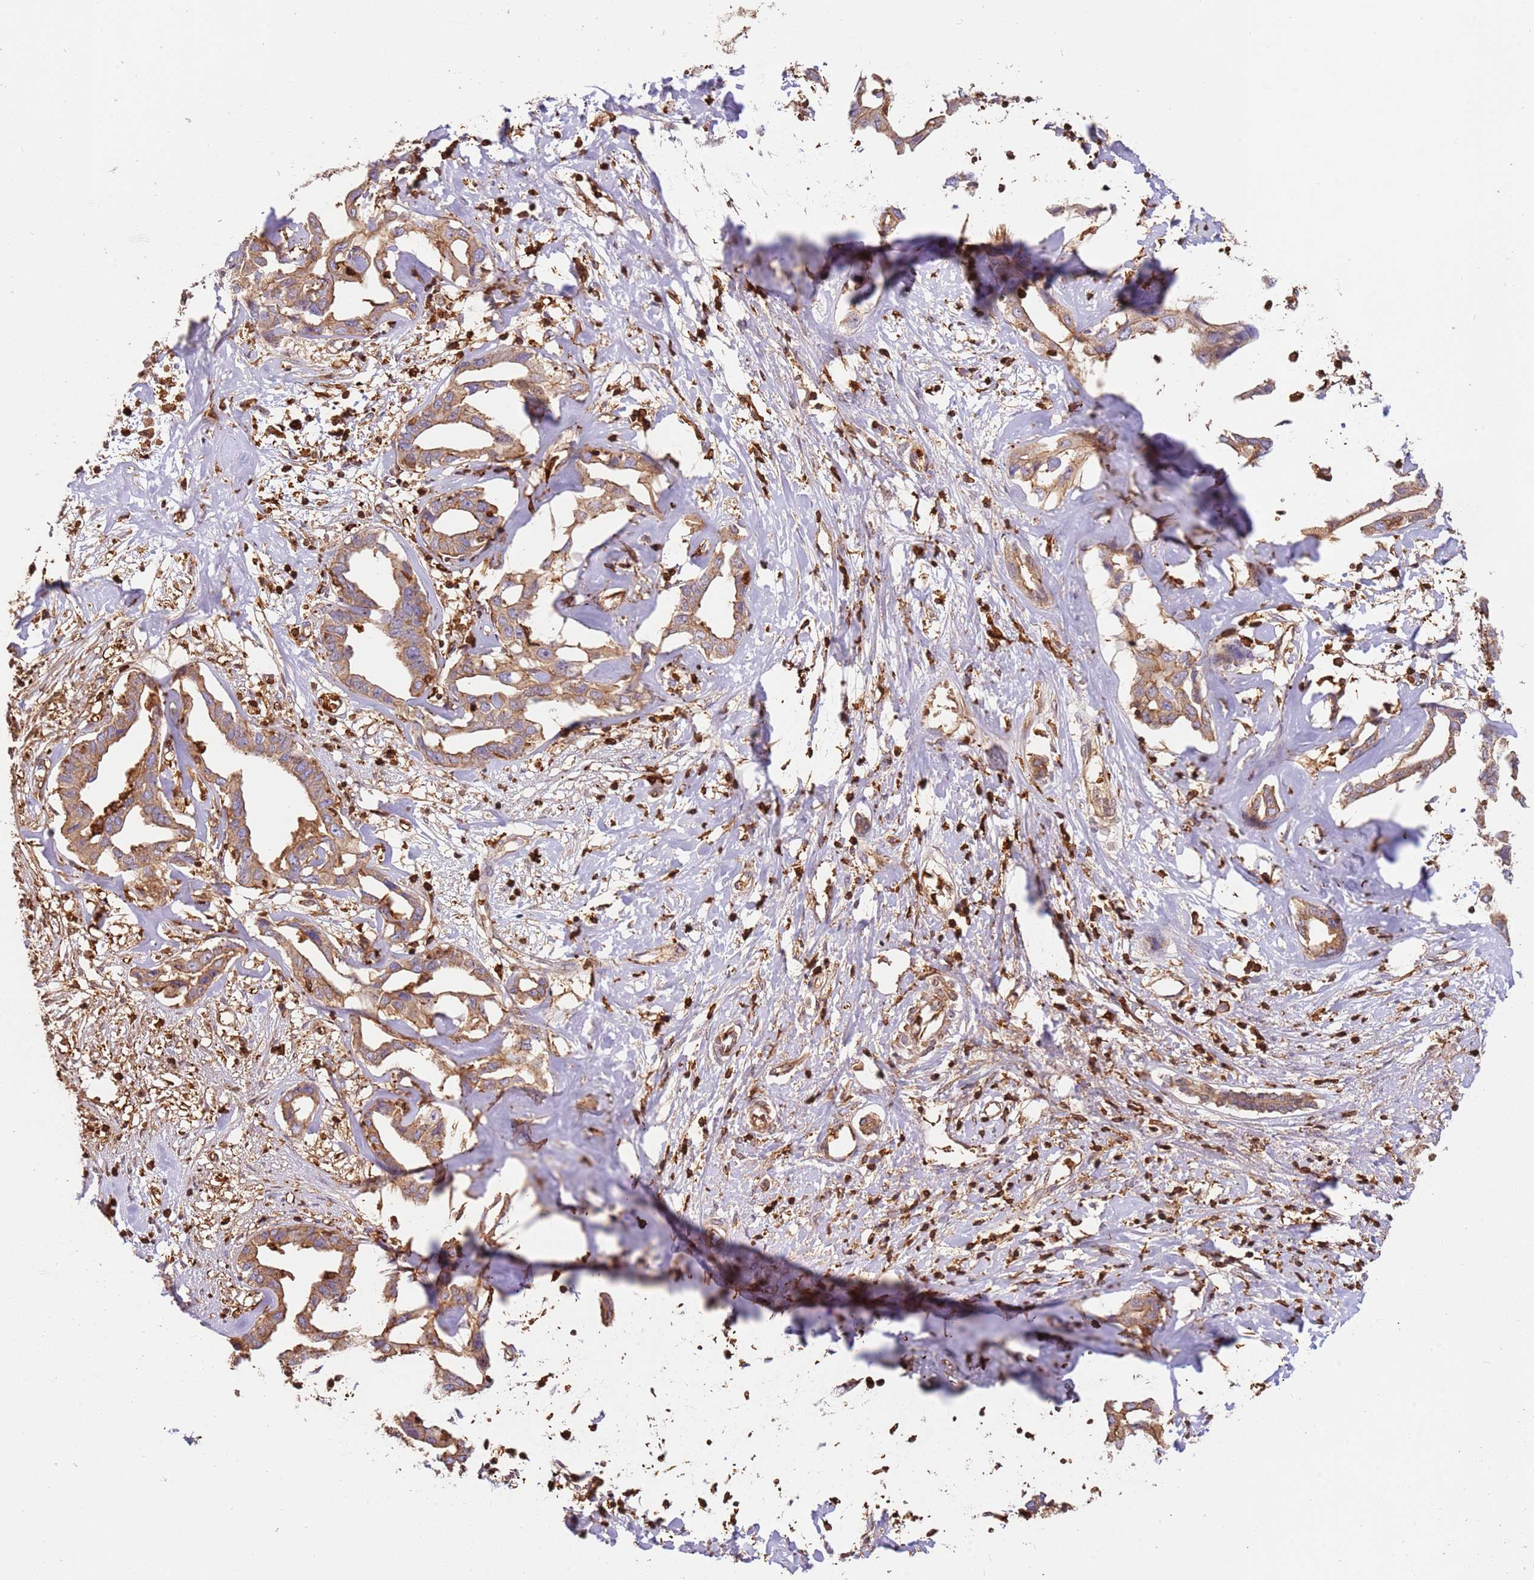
{"staining": {"intensity": "moderate", "quantity": ">75%", "location": "cytoplasmic/membranous"}, "tissue": "liver cancer", "cell_type": "Tumor cells", "image_type": "cancer", "snomed": [{"axis": "morphology", "description": "Cholangiocarcinoma"}, {"axis": "topography", "description": "Liver"}], "caption": "Moderate cytoplasmic/membranous protein staining is appreciated in approximately >75% of tumor cells in liver cancer (cholangiocarcinoma).", "gene": "OR6P1", "patient": {"sex": "male", "age": 59}}